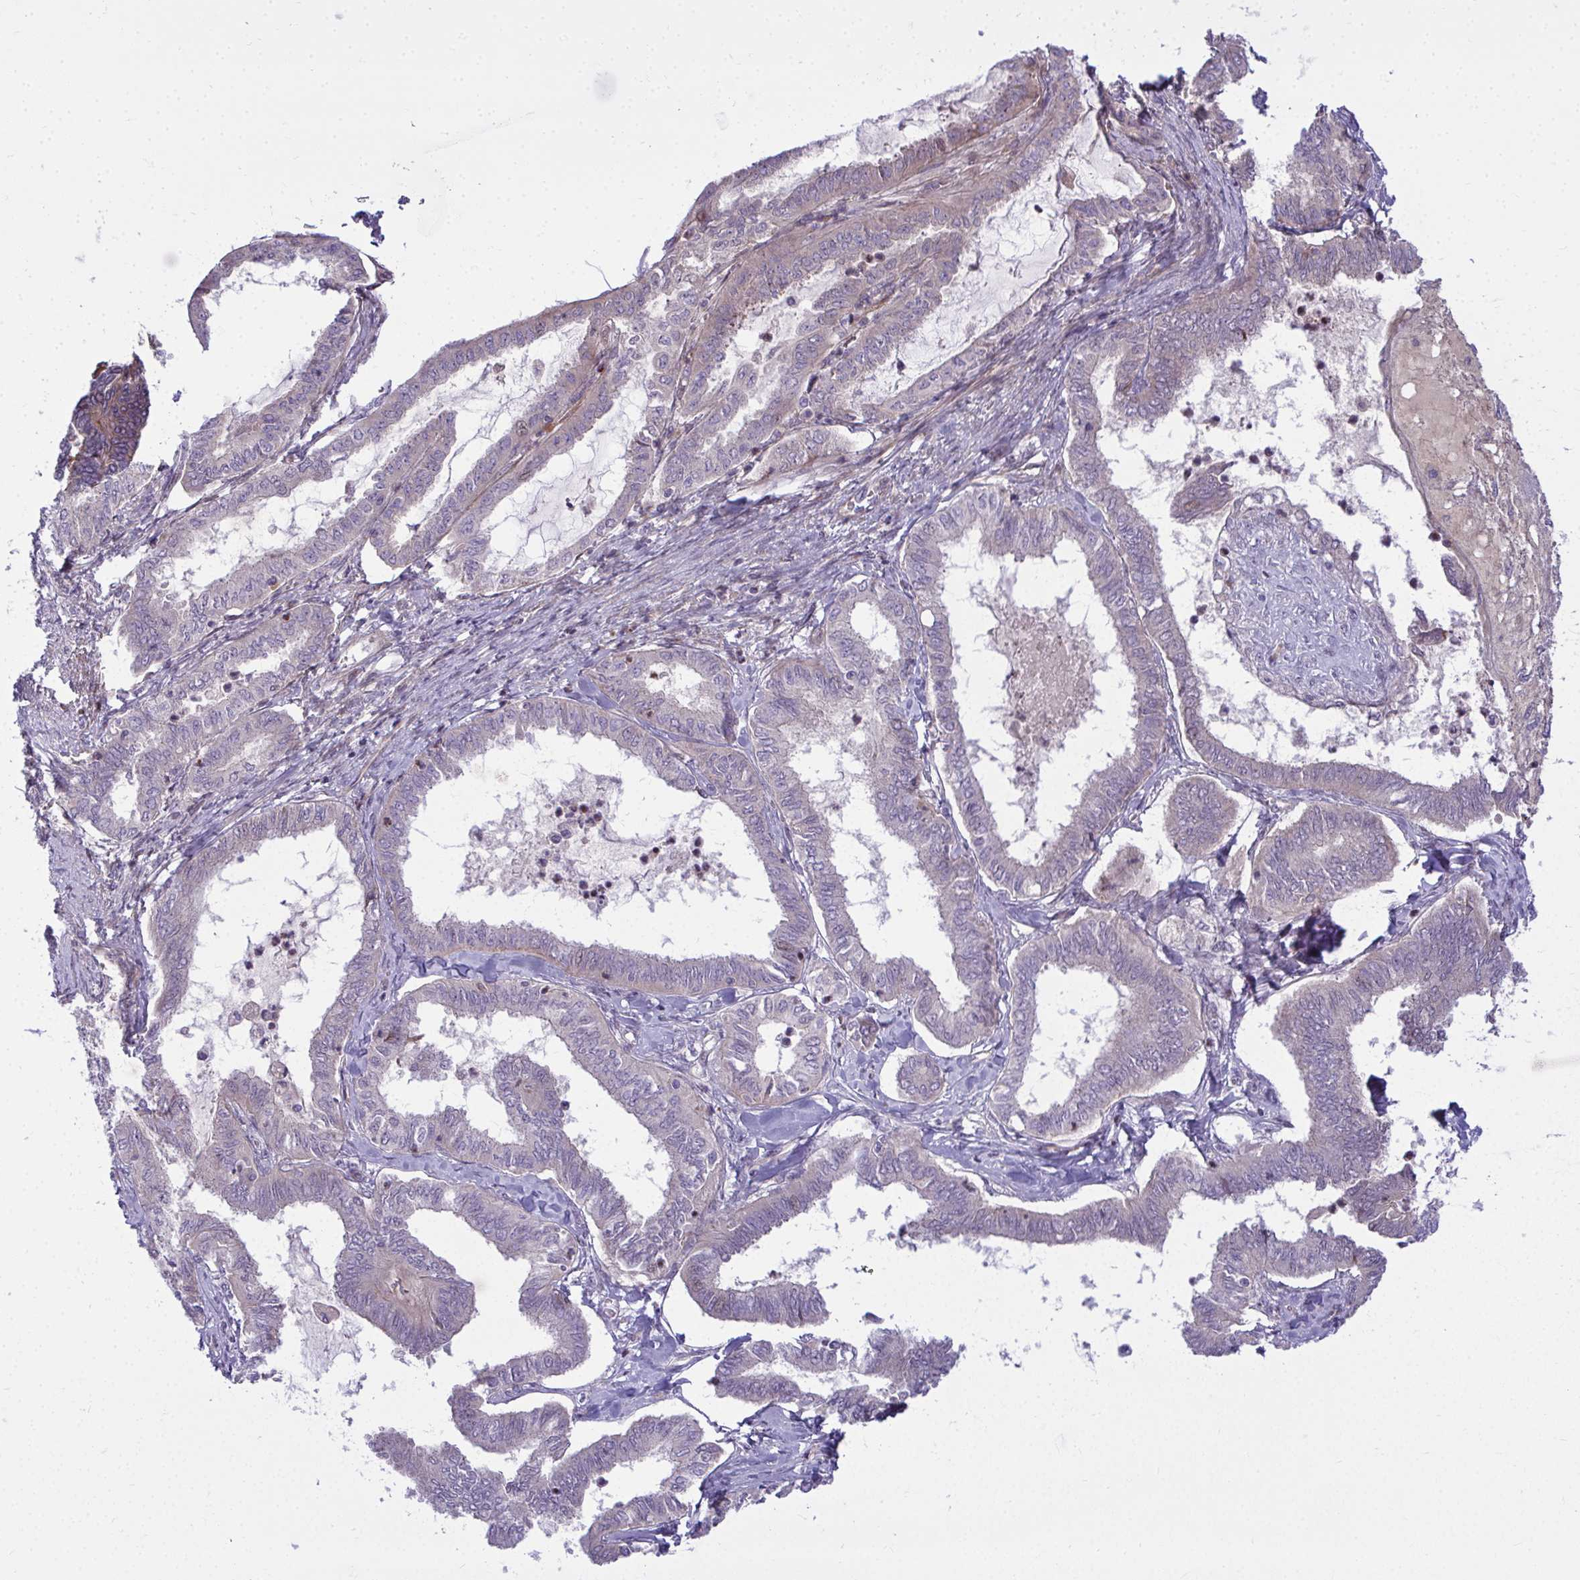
{"staining": {"intensity": "negative", "quantity": "none", "location": "none"}, "tissue": "ovarian cancer", "cell_type": "Tumor cells", "image_type": "cancer", "snomed": [{"axis": "morphology", "description": "Carcinoma, endometroid"}, {"axis": "topography", "description": "Ovary"}], "caption": "An image of human ovarian endometroid carcinoma is negative for staining in tumor cells.", "gene": "ZSCAN9", "patient": {"sex": "female", "age": 70}}